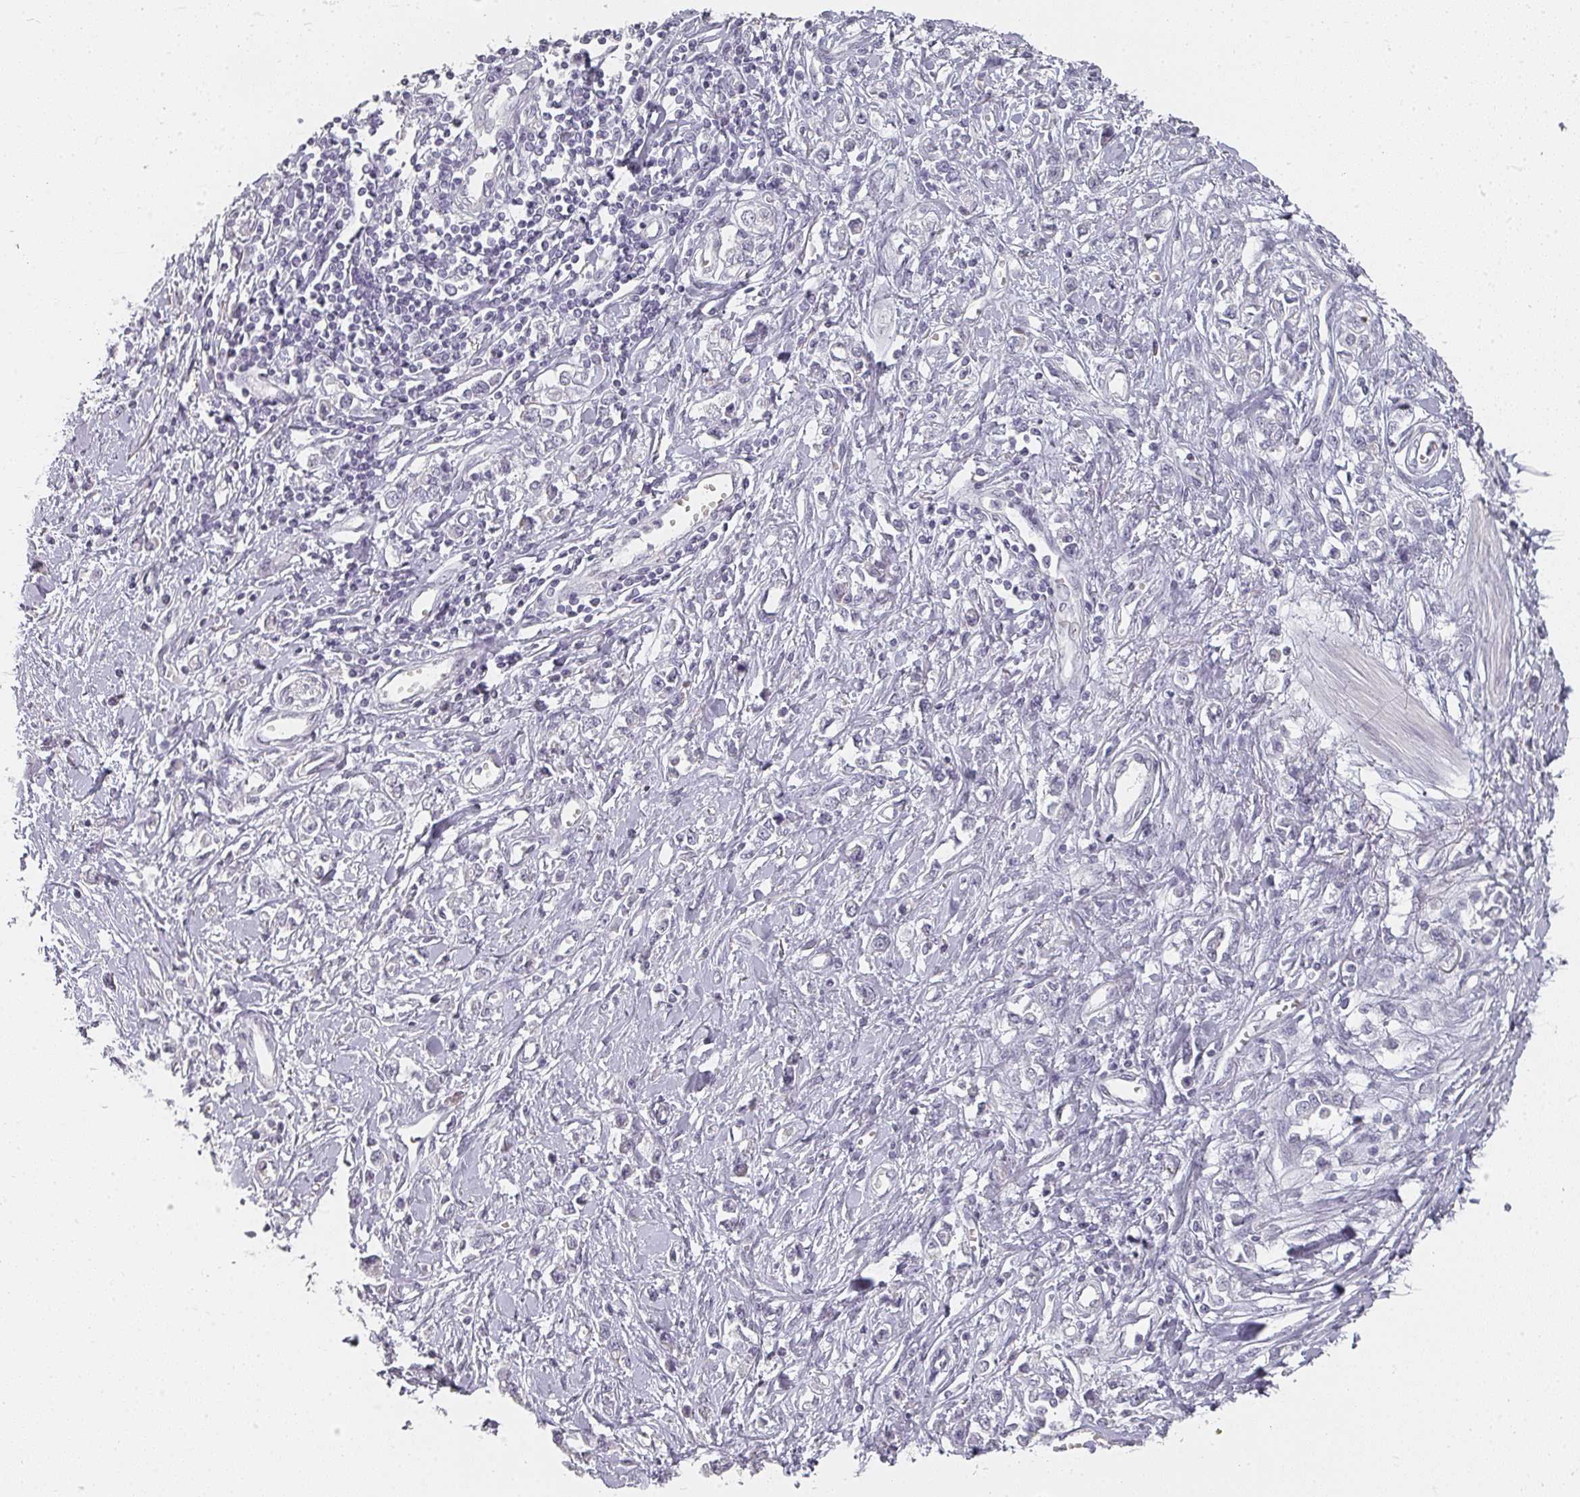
{"staining": {"intensity": "negative", "quantity": "none", "location": "none"}, "tissue": "stomach cancer", "cell_type": "Tumor cells", "image_type": "cancer", "snomed": [{"axis": "morphology", "description": "Adenocarcinoma, NOS"}, {"axis": "topography", "description": "Stomach"}], "caption": "DAB (3,3'-diaminobenzidine) immunohistochemical staining of human stomach cancer (adenocarcinoma) displays no significant staining in tumor cells. (IHC, brightfield microscopy, high magnification).", "gene": "SHISA2", "patient": {"sex": "female", "age": 76}}